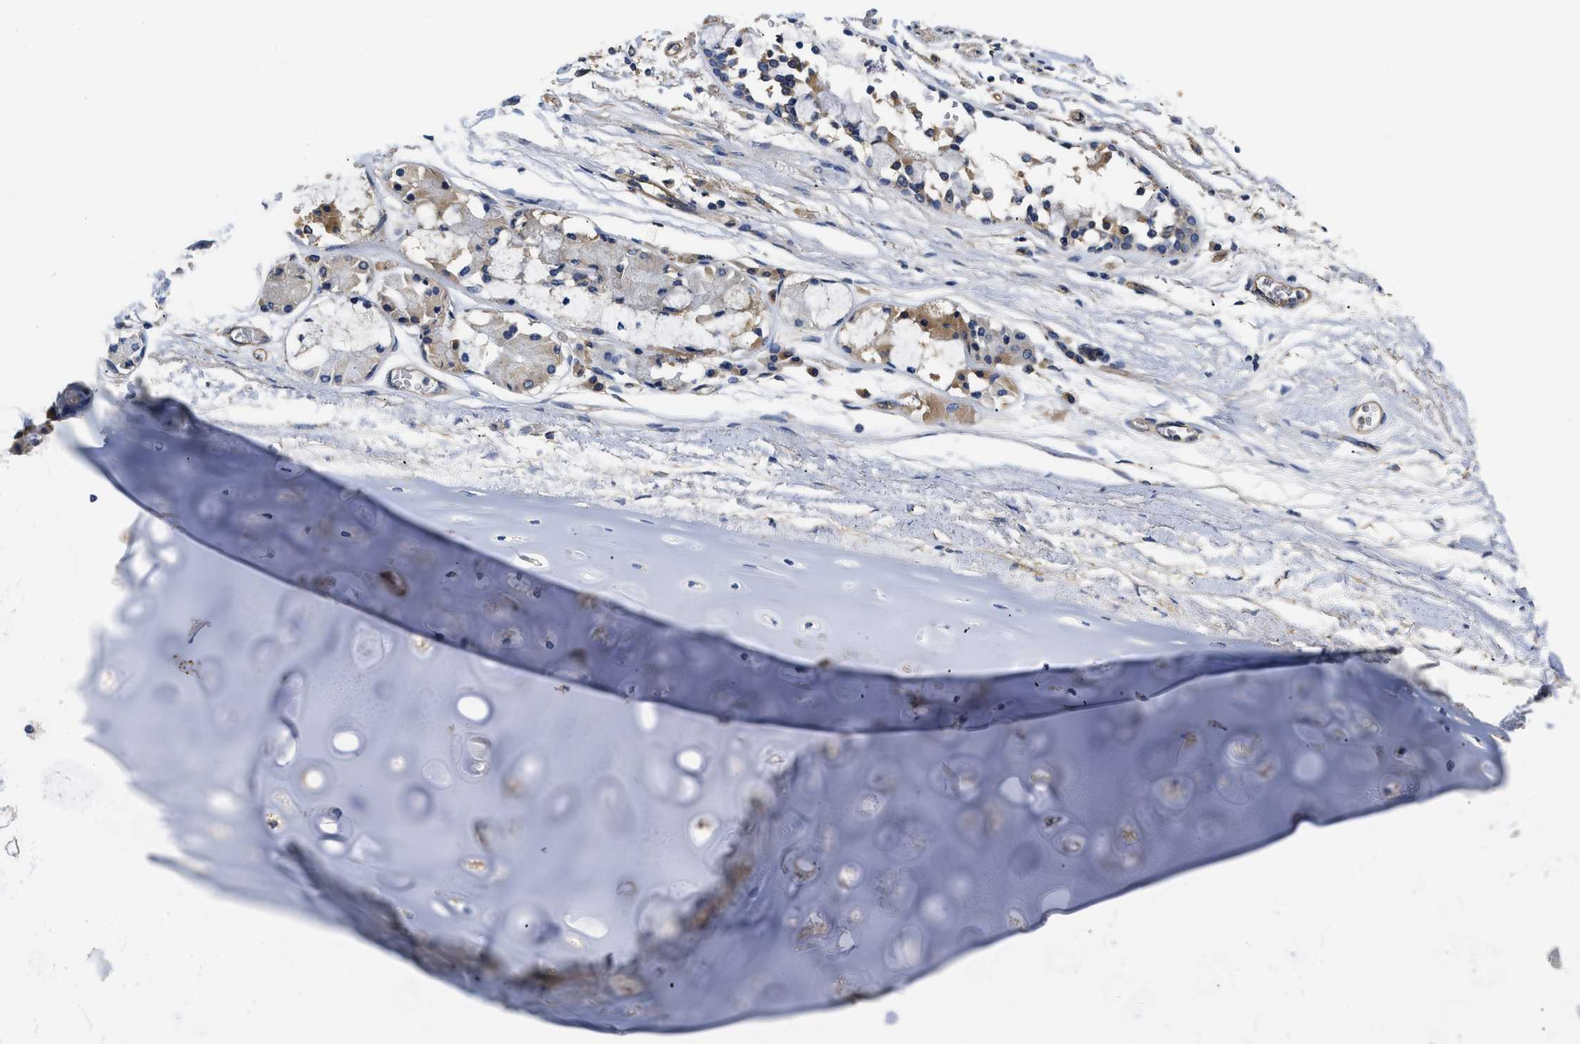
{"staining": {"intensity": "weak", "quantity": ">75%", "location": "cytoplasmic/membranous"}, "tissue": "adipose tissue", "cell_type": "Adipocytes", "image_type": "normal", "snomed": [{"axis": "morphology", "description": "Normal tissue, NOS"}, {"axis": "topography", "description": "Cartilage tissue"}, {"axis": "topography", "description": "Lung"}], "caption": "Weak cytoplasmic/membranous protein positivity is appreciated in approximately >75% of adipocytes in adipose tissue.", "gene": "CSDE1", "patient": {"sex": "female", "age": 77}}